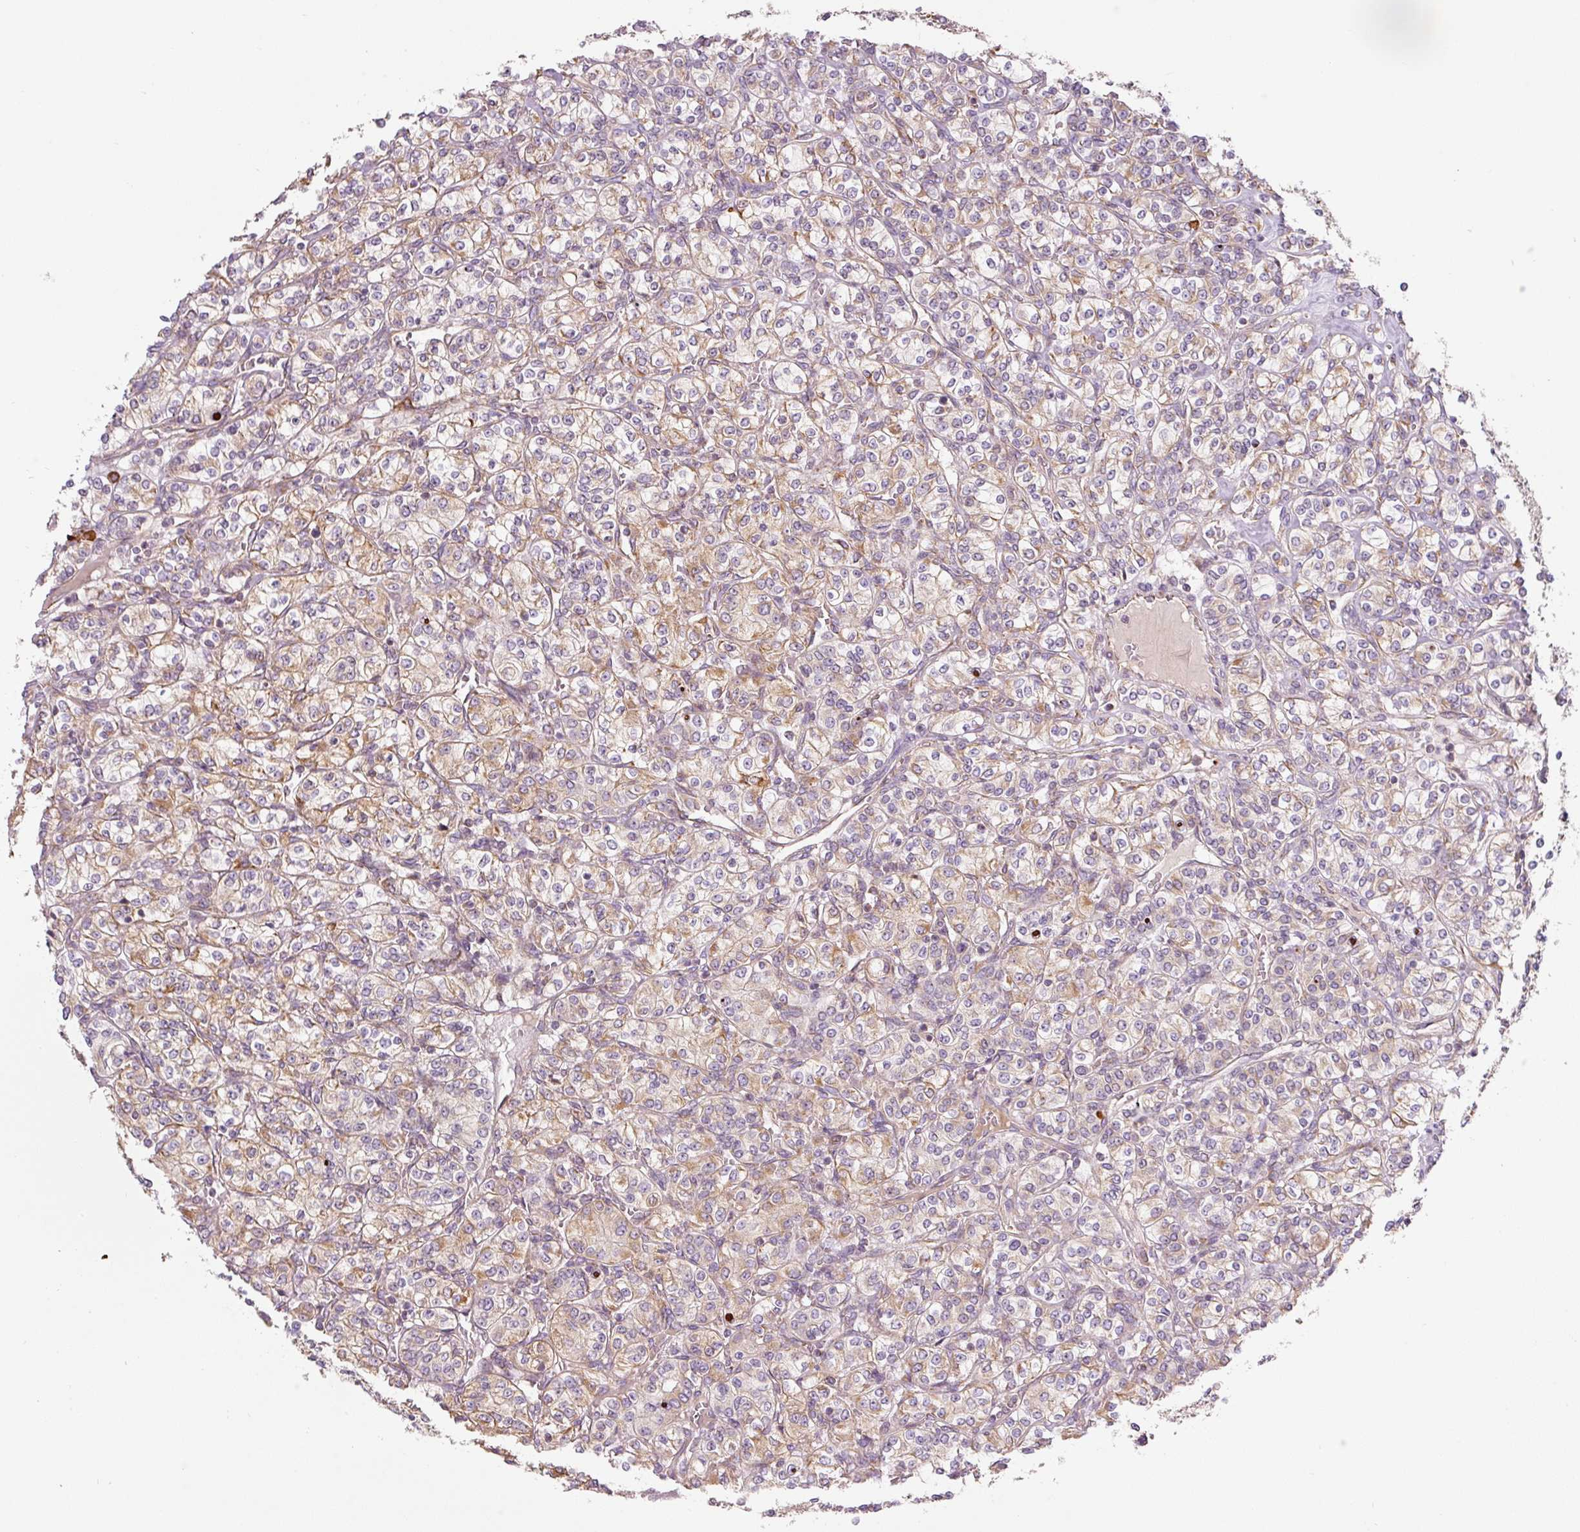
{"staining": {"intensity": "moderate", "quantity": "25%-75%", "location": "cytoplasmic/membranous"}, "tissue": "renal cancer", "cell_type": "Tumor cells", "image_type": "cancer", "snomed": [{"axis": "morphology", "description": "Adenocarcinoma, NOS"}, {"axis": "topography", "description": "Kidney"}], "caption": "Adenocarcinoma (renal) was stained to show a protein in brown. There is medium levels of moderate cytoplasmic/membranous expression in about 25%-75% of tumor cells.", "gene": "MORN4", "patient": {"sex": "male", "age": 77}}